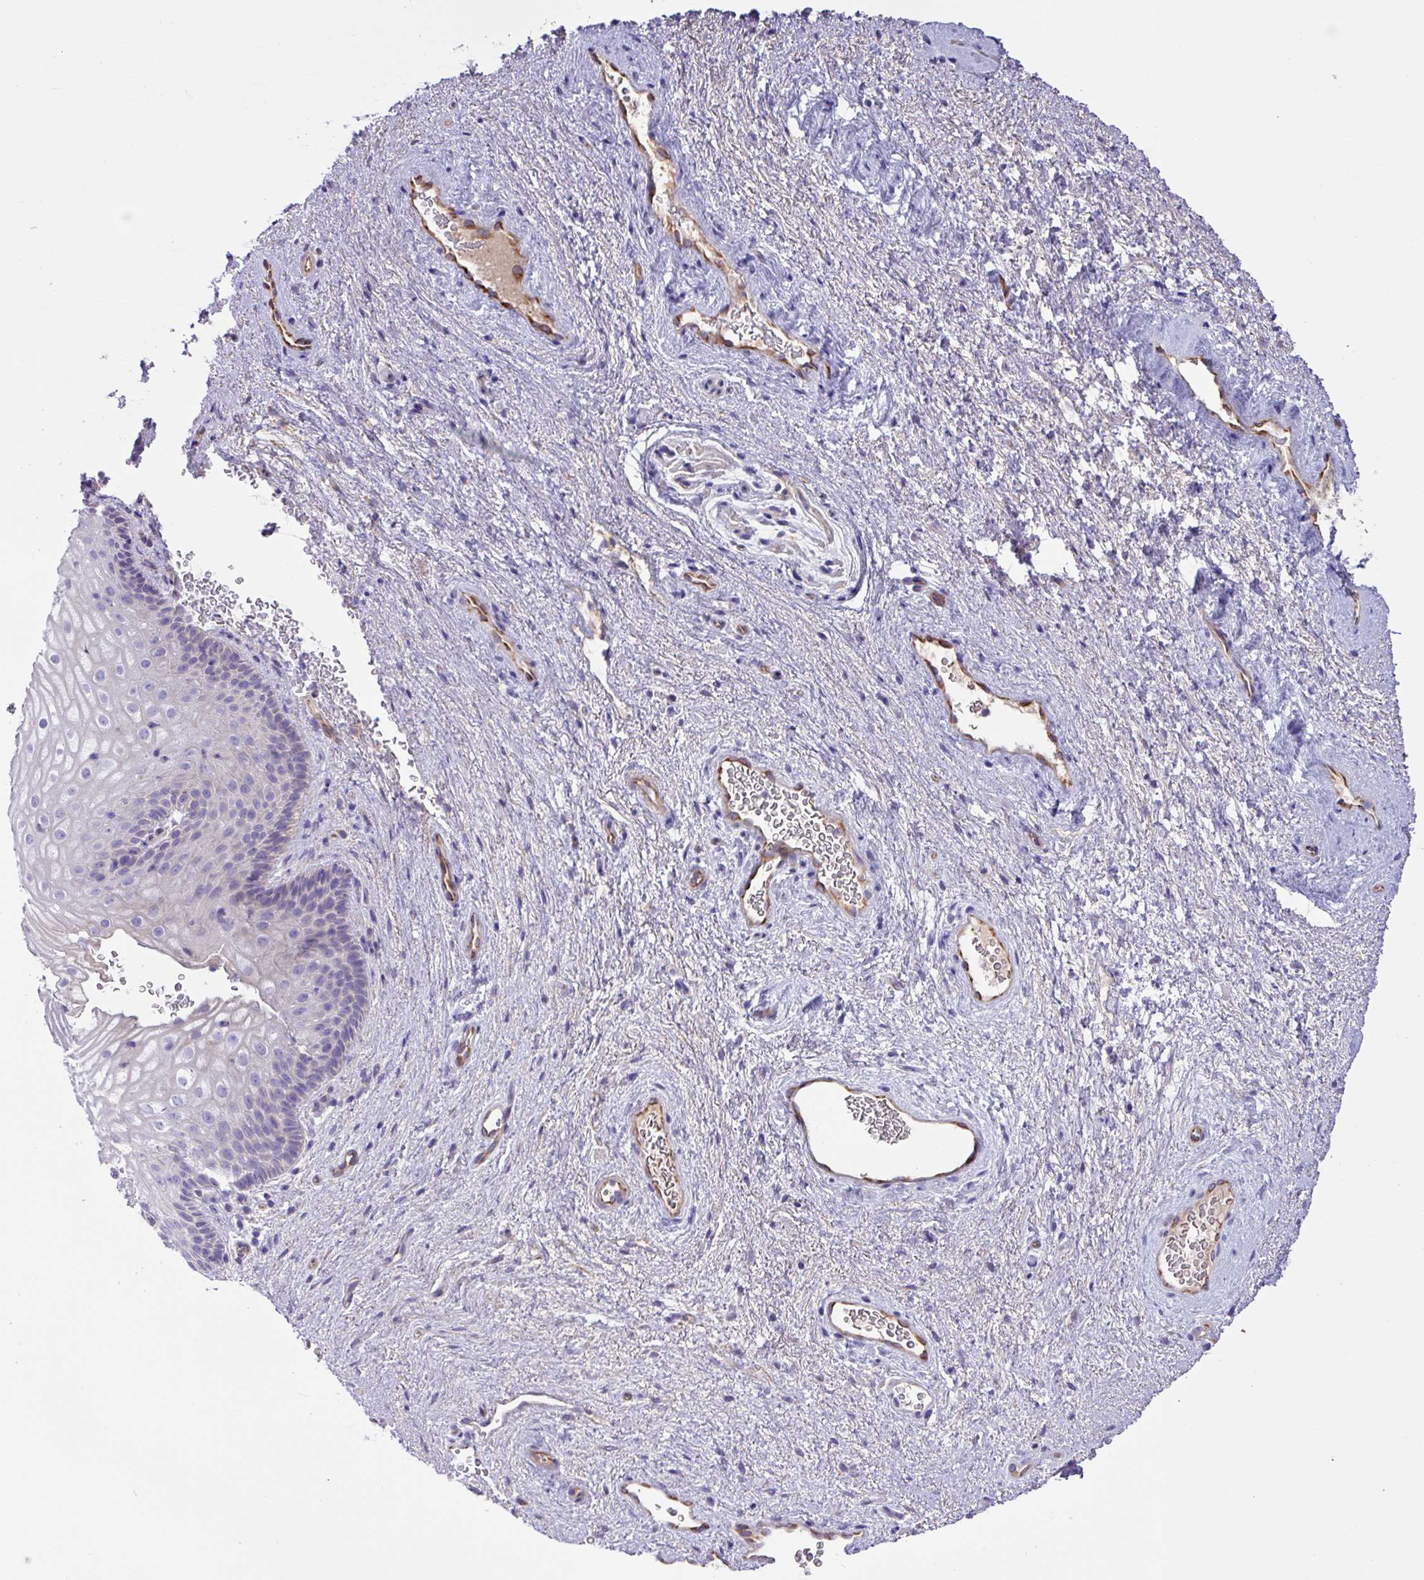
{"staining": {"intensity": "negative", "quantity": "none", "location": "none"}, "tissue": "vagina", "cell_type": "Squamous epithelial cells", "image_type": "normal", "snomed": [{"axis": "morphology", "description": "Normal tissue, NOS"}, {"axis": "topography", "description": "Vagina"}], "caption": "IHC histopathology image of benign vagina: human vagina stained with DAB (3,3'-diaminobenzidine) displays no significant protein staining in squamous epithelial cells. (DAB IHC with hematoxylin counter stain).", "gene": "MRM2", "patient": {"sex": "female", "age": 47}}